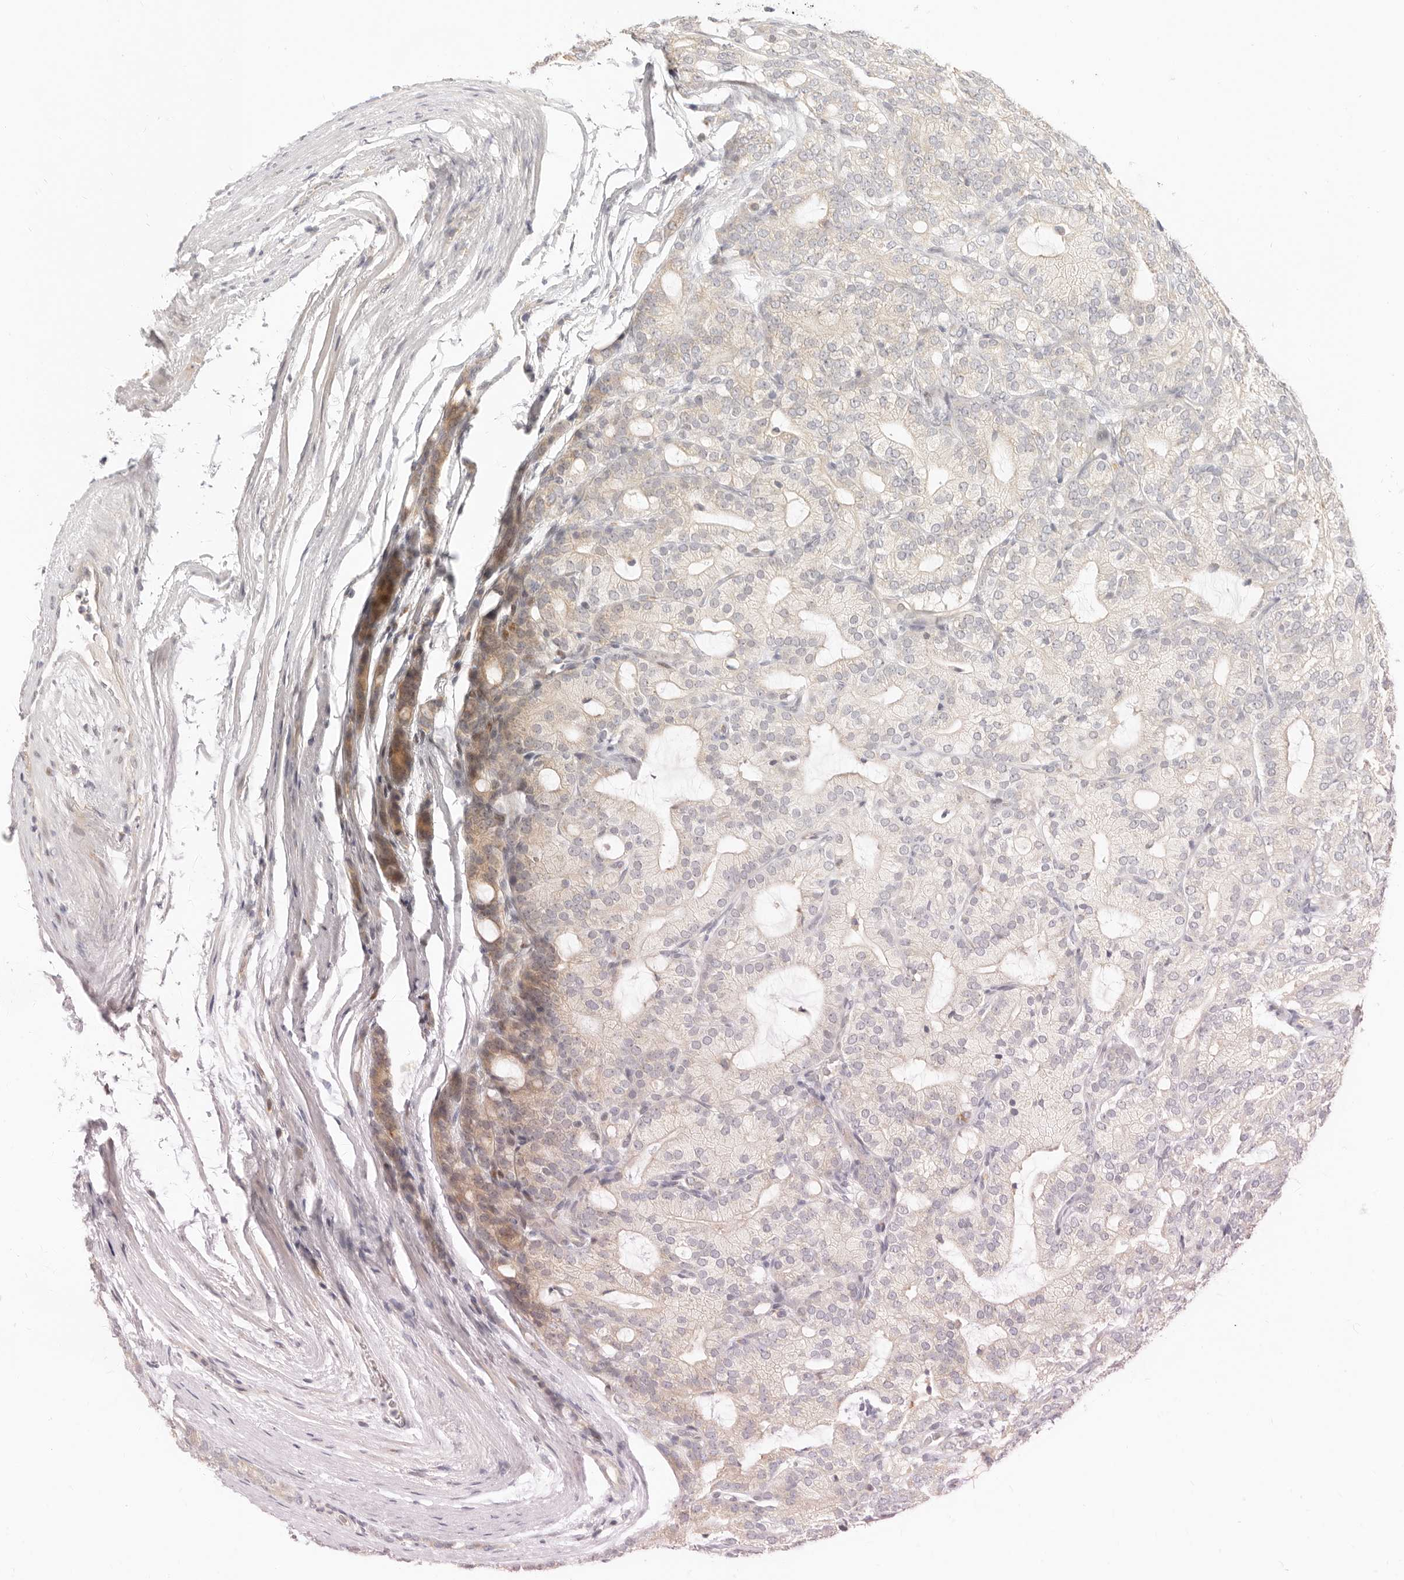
{"staining": {"intensity": "weak", "quantity": "<25%", "location": "cytoplasmic/membranous"}, "tissue": "prostate cancer", "cell_type": "Tumor cells", "image_type": "cancer", "snomed": [{"axis": "morphology", "description": "Adenocarcinoma, High grade"}, {"axis": "topography", "description": "Prostate"}], "caption": "High-grade adenocarcinoma (prostate) was stained to show a protein in brown. There is no significant expression in tumor cells. Nuclei are stained in blue.", "gene": "LTB4R2", "patient": {"sex": "male", "age": 57}}